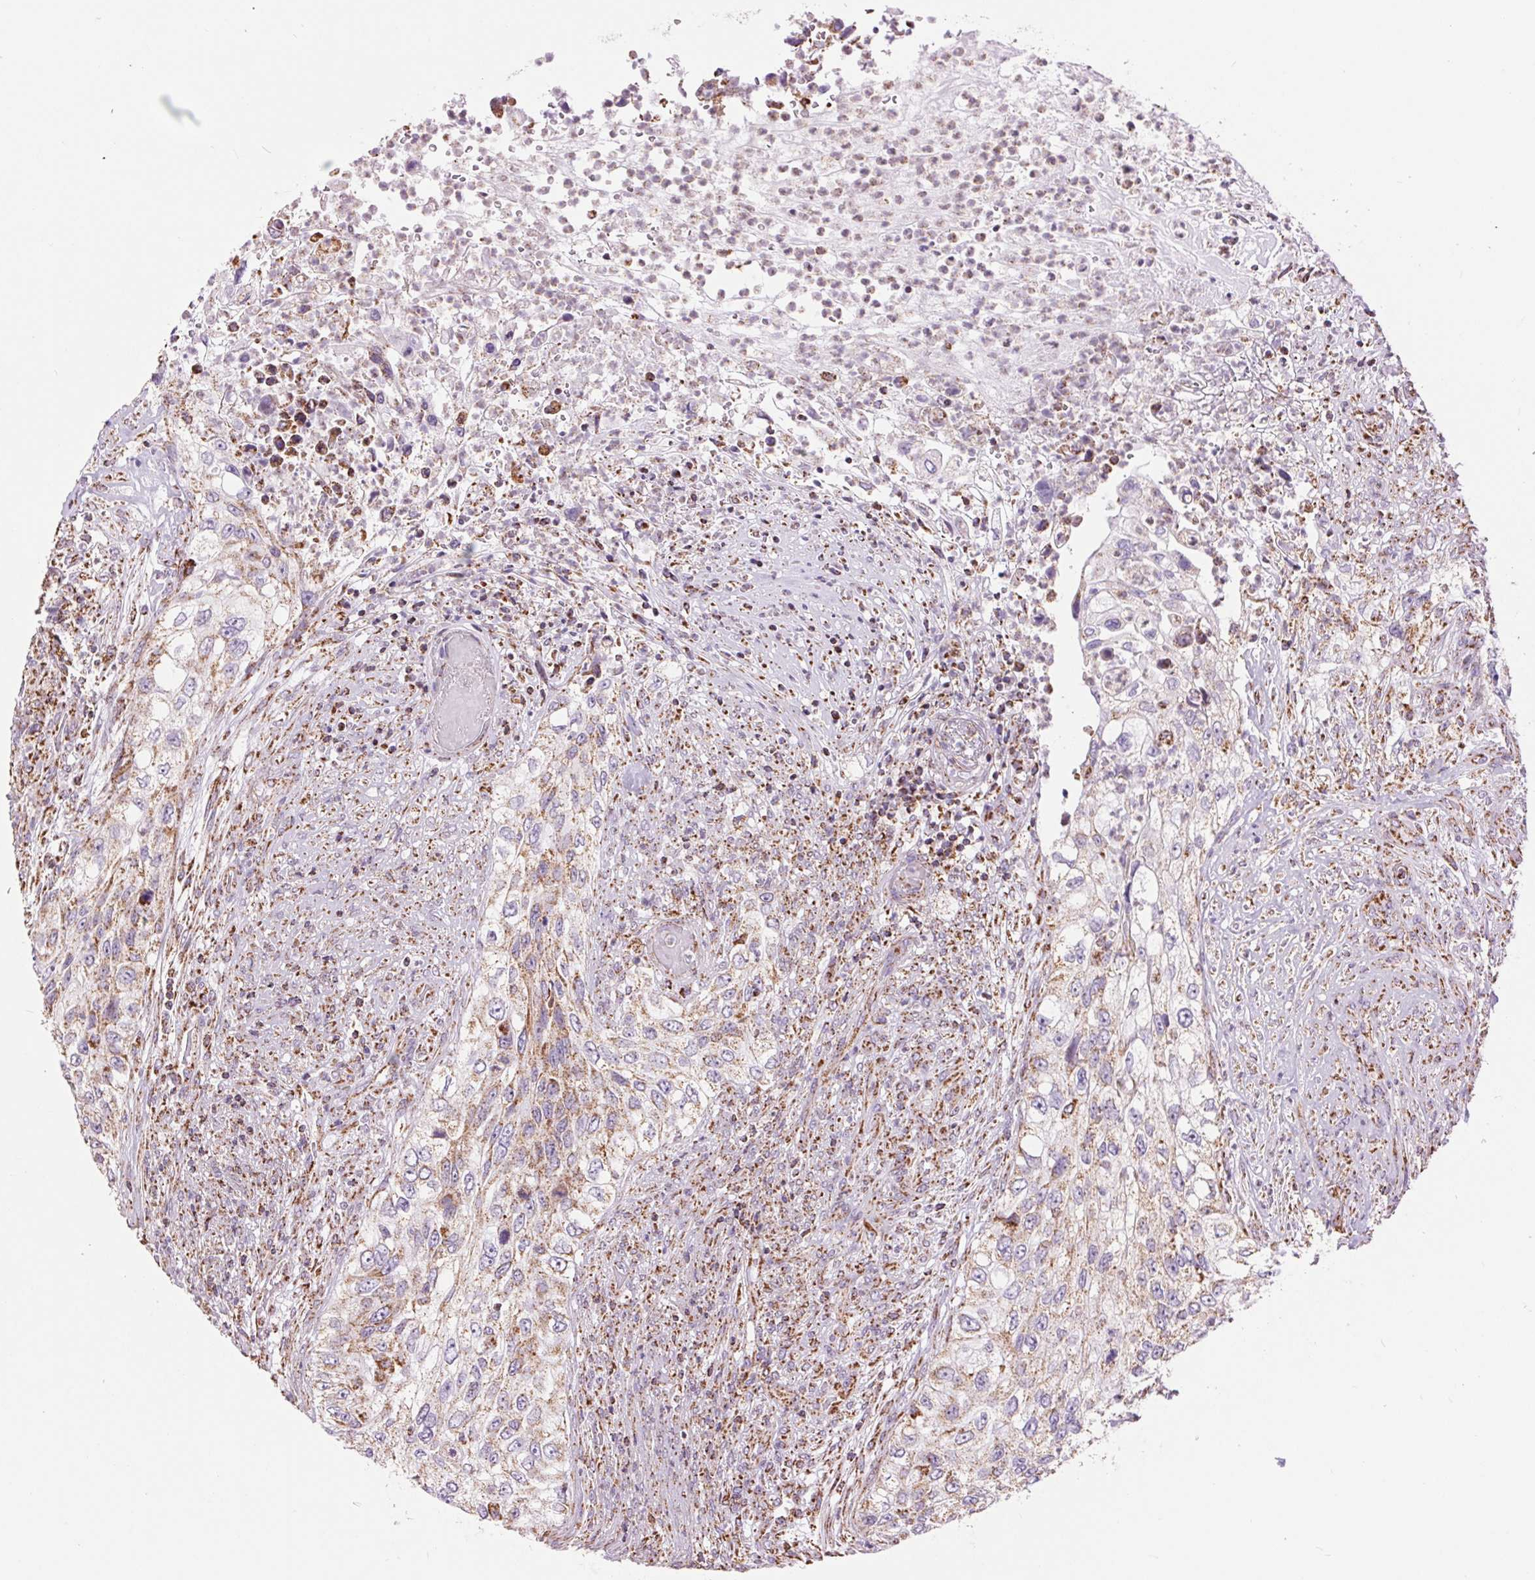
{"staining": {"intensity": "moderate", "quantity": ">75%", "location": "cytoplasmic/membranous"}, "tissue": "urothelial cancer", "cell_type": "Tumor cells", "image_type": "cancer", "snomed": [{"axis": "morphology", "description": "Urothelial carcinoma, High grade"}, {"axis": "topography", "description": "Urinary bladder"}], "caption": "A medium amount of moderate cytoplasmic/membranous positivity is identified in approximately >75% of tumor cells in high-grade urothelial carcinoma tissue.", "gene": "ATP5PB", "patient": {"sex": "female", "age": 60}}